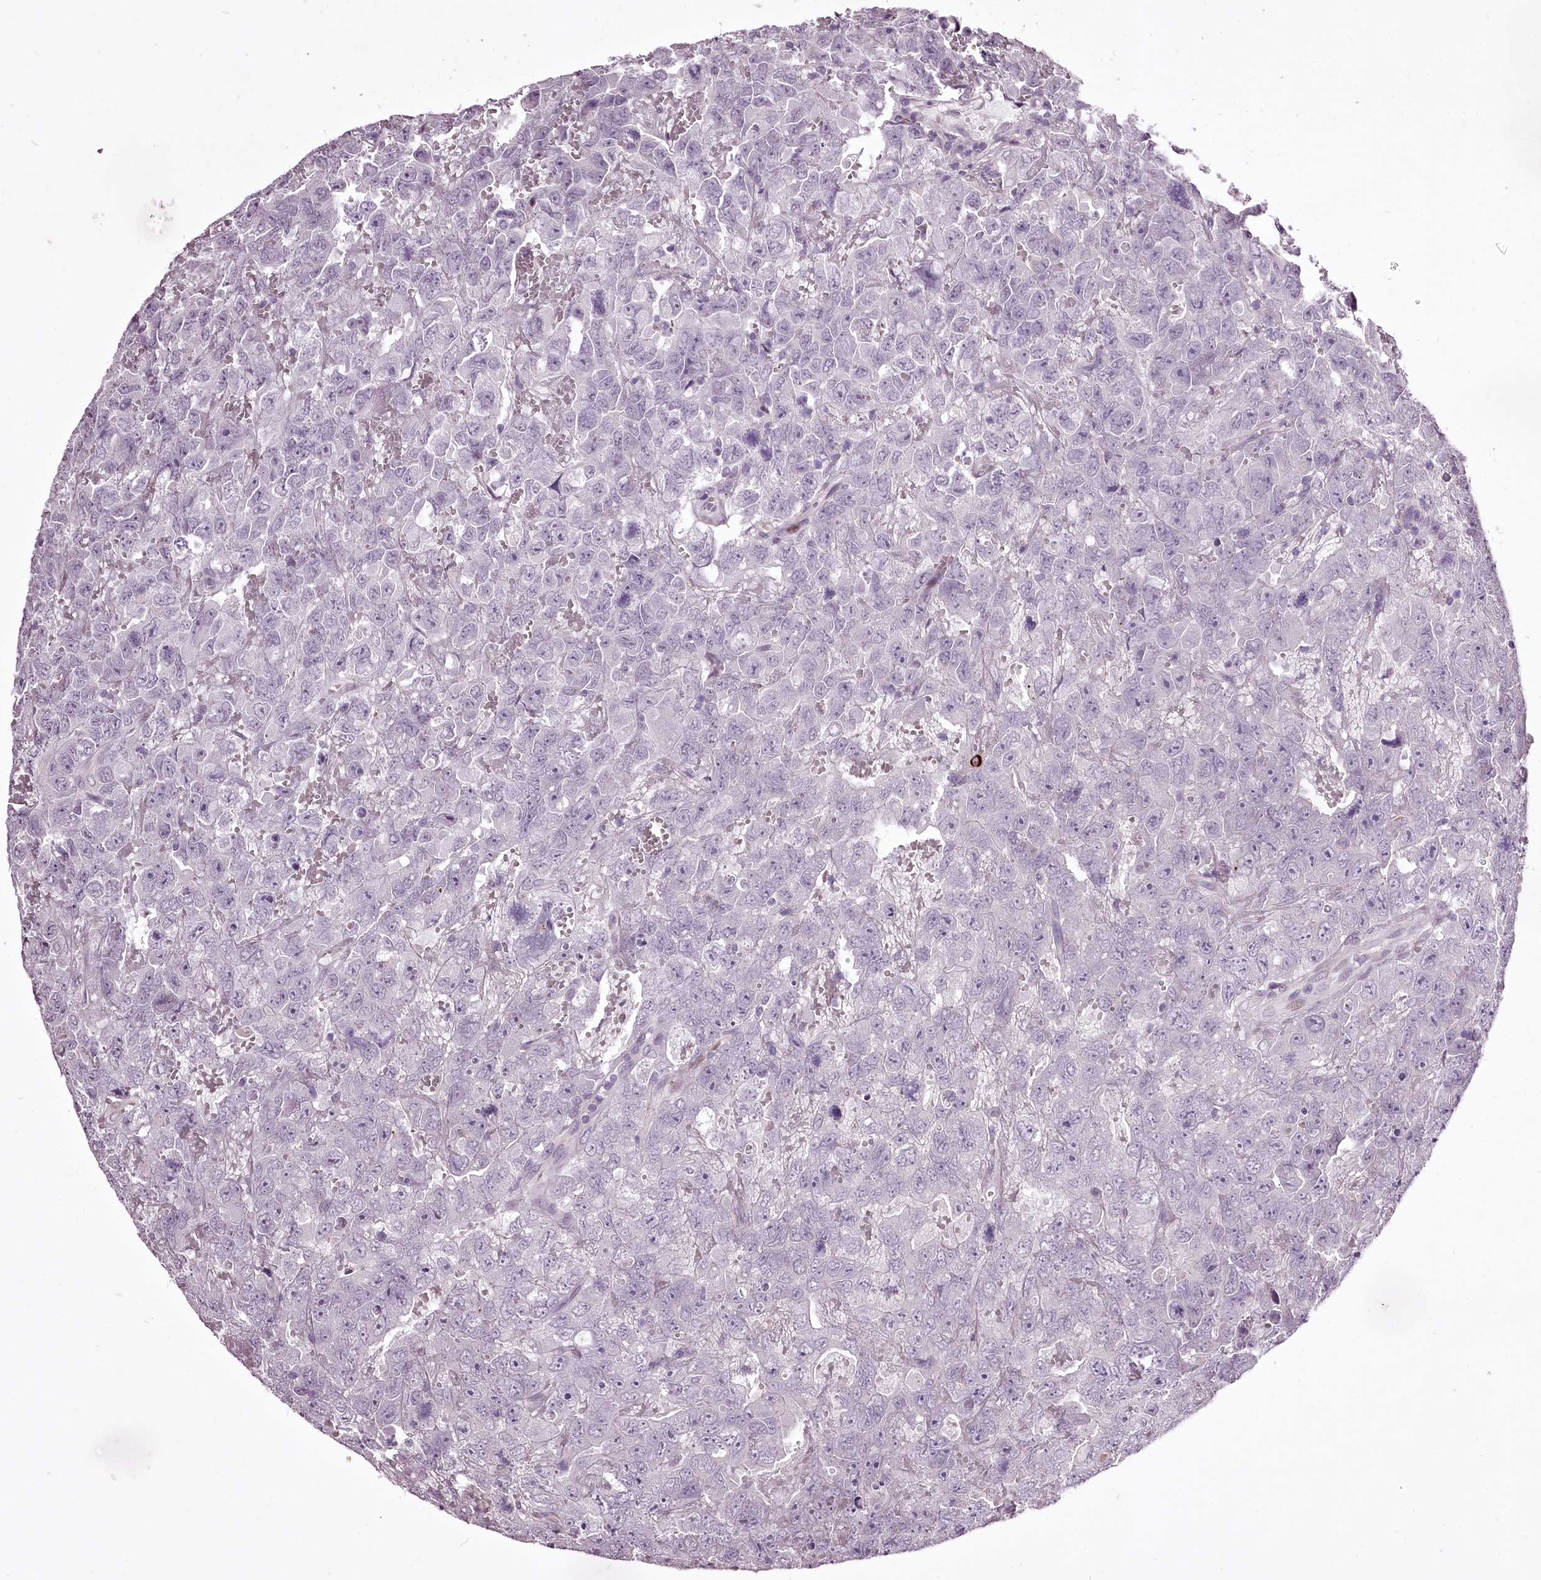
{"staining": {"intensity": "negative", "quantity": "none", "location": "none"}, "tissue": "testis cancer", "cell_type": "Tumor cells", "image_type": "cancer", "snomed": [{"axis": "morphology", "description": "Carcinoma, Embryonal, NOS"}, {"axis": "topography", "description": "Testis"}], "caption": "Testis cancer (embryonal carcinoma) was stained to show a protein in brown. There is no significant staining in tumor cells.", "gene": "C1orf56", "patient": {"sex": "male", "age": 45}}